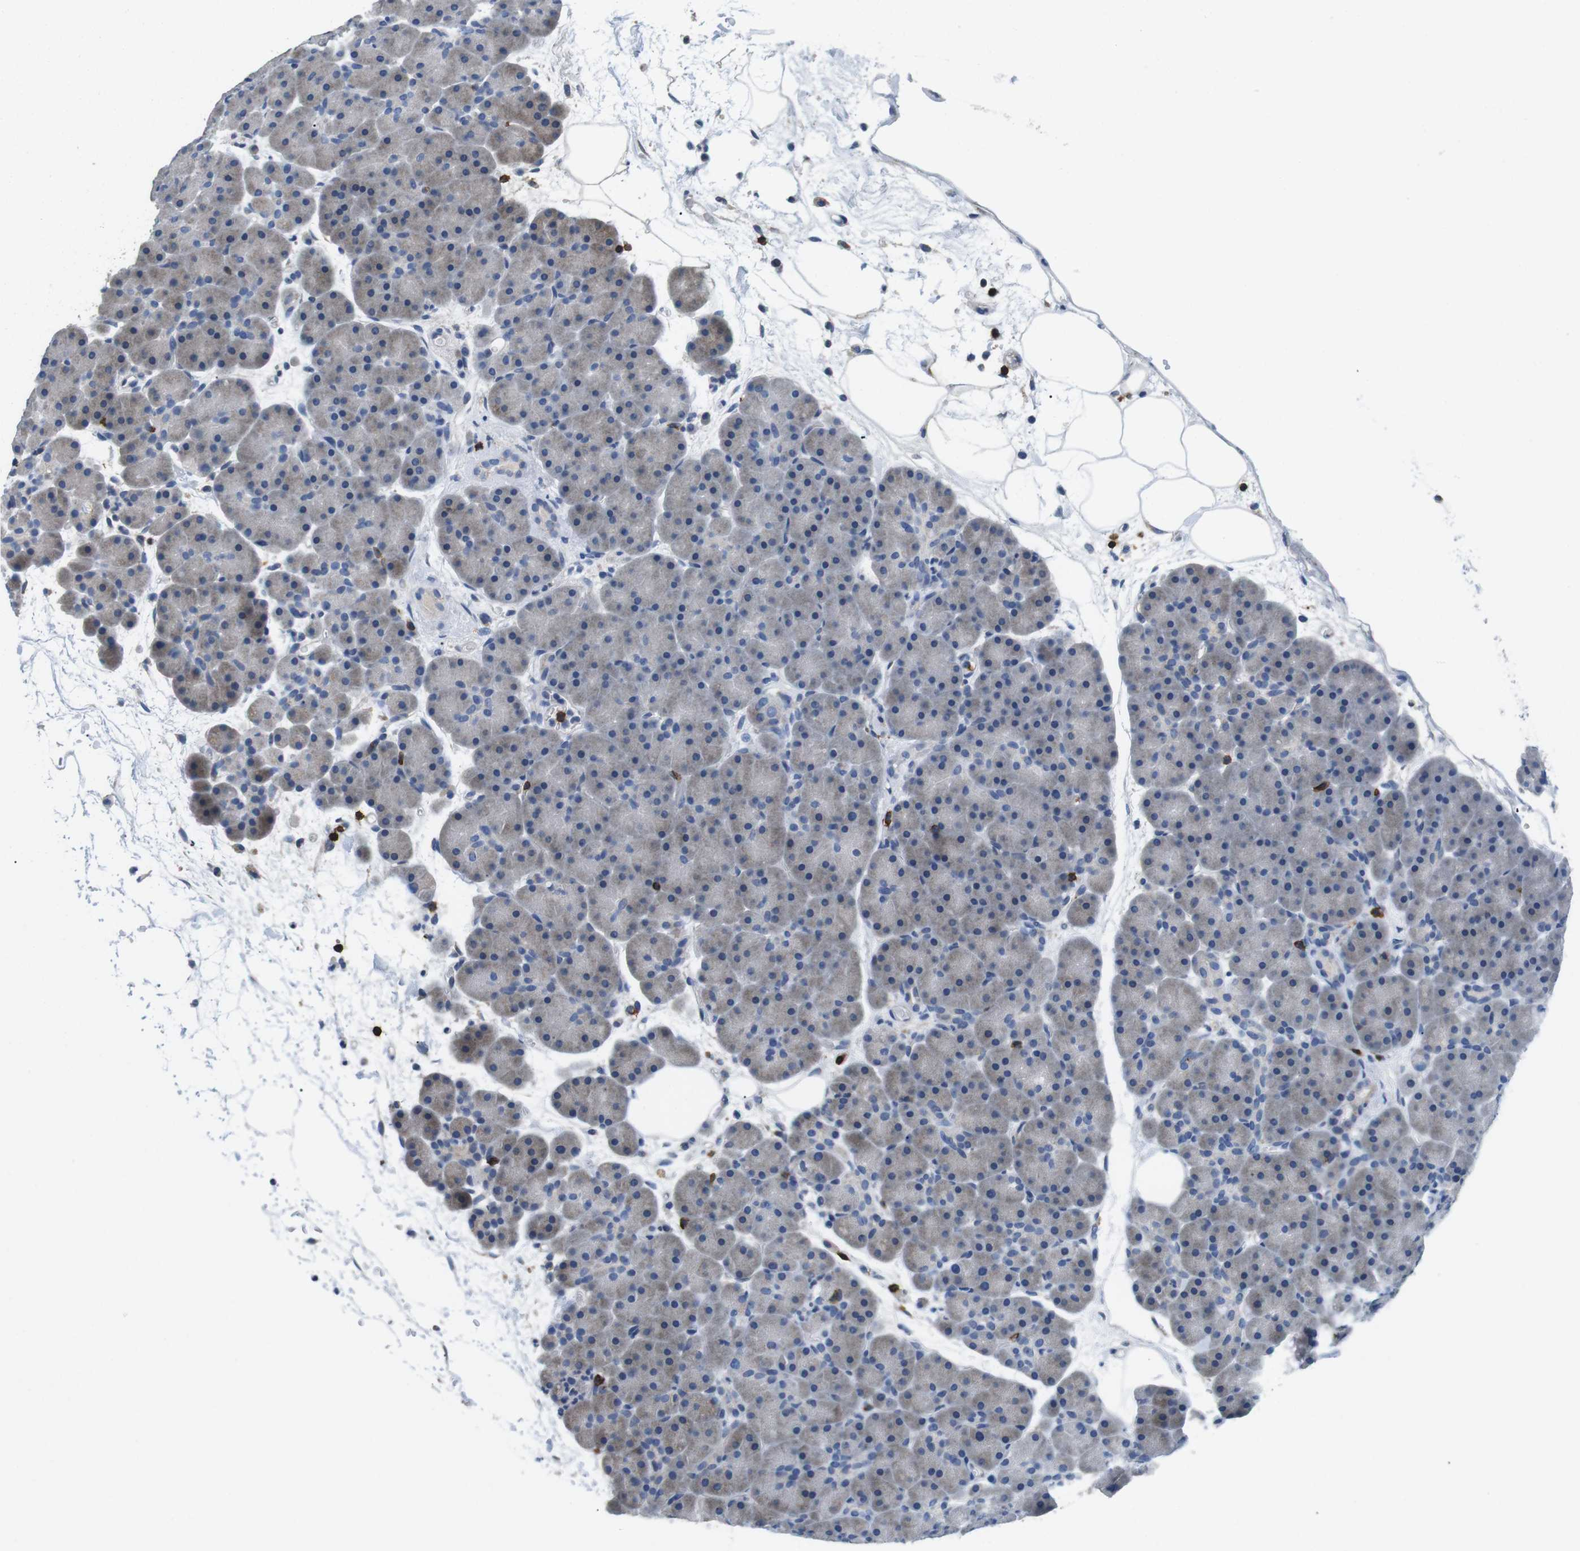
{"staining": {"intensity": "negative", "quantity": "none", "location": "none"}, "tissue": "pancreas", "cell_type": "Exocrine glandular cells", "image_type": "normal", "snomed": [{"axis": "morphology", "description": "Normal tissue, NOS"}, {"axis": "topography", "description": "Pancreas"}], "caption": "The immunohistochemistry micrograph has no significant positivity in exocrine glandular cells of pancreas.", "gene": "CD6", "patient": {"sex": "male", "age": 66}}